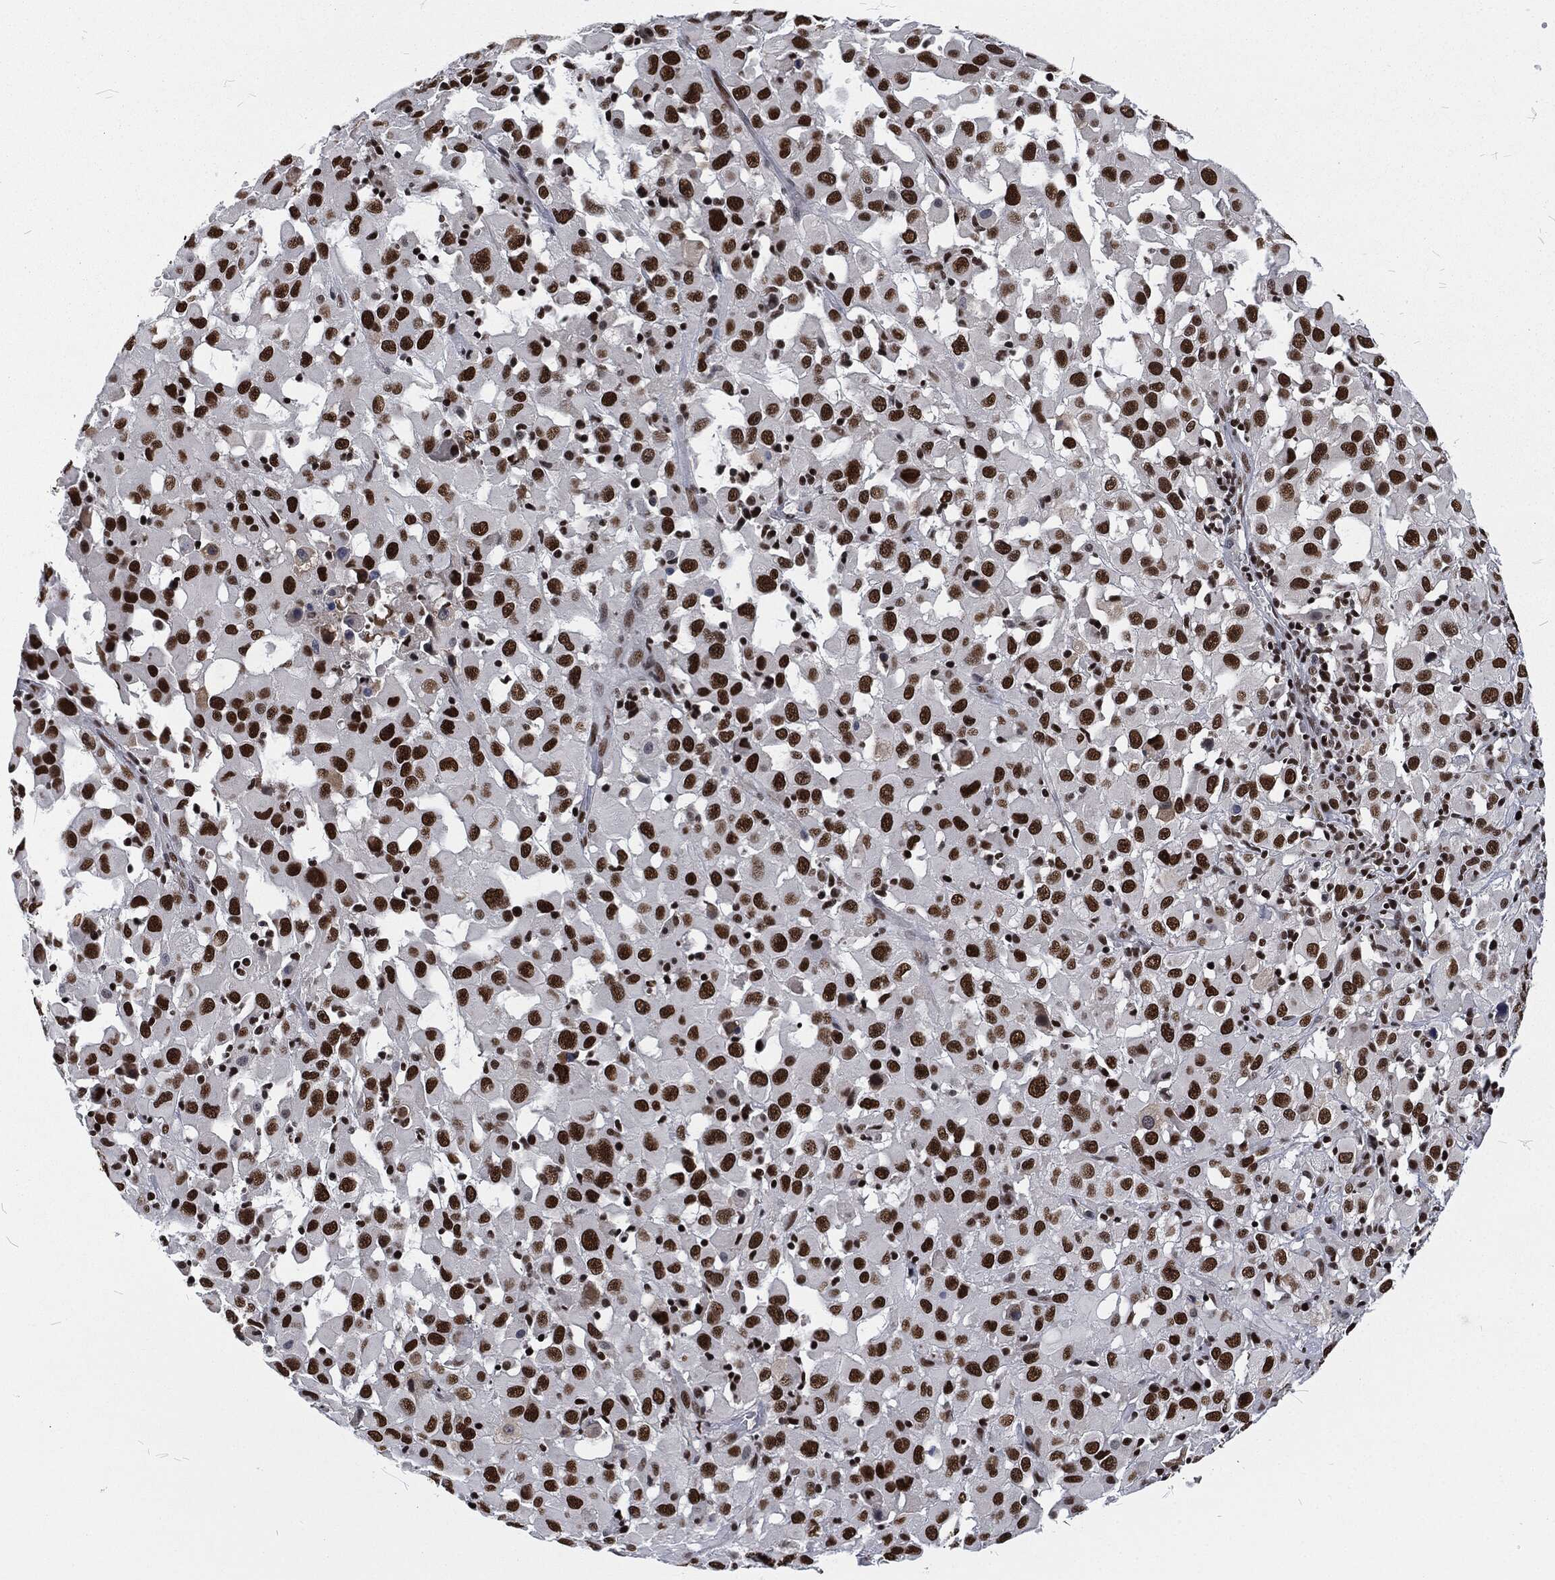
{"staining": {"intensity": "strong", "quantity": ">75%", "location": "nuclear"}, "tissue": "melanoma", "cell_type": "Tumor cells", "image_type": "cancer", "snomed": [{"axis": "morphology", "description": "Malignant melanoma, Metastatic site"}, {"axis": "topography", "description": "Lymph node"}], "caption": "Immunohistochemistry (IHC) (DAB) staining of malignant melanoma (metastatic site) displays strong nuclear protein expression in about >75% of tumor cells.", "gene": "DCPS", "patient": {"sex": "male", "age": 50}}